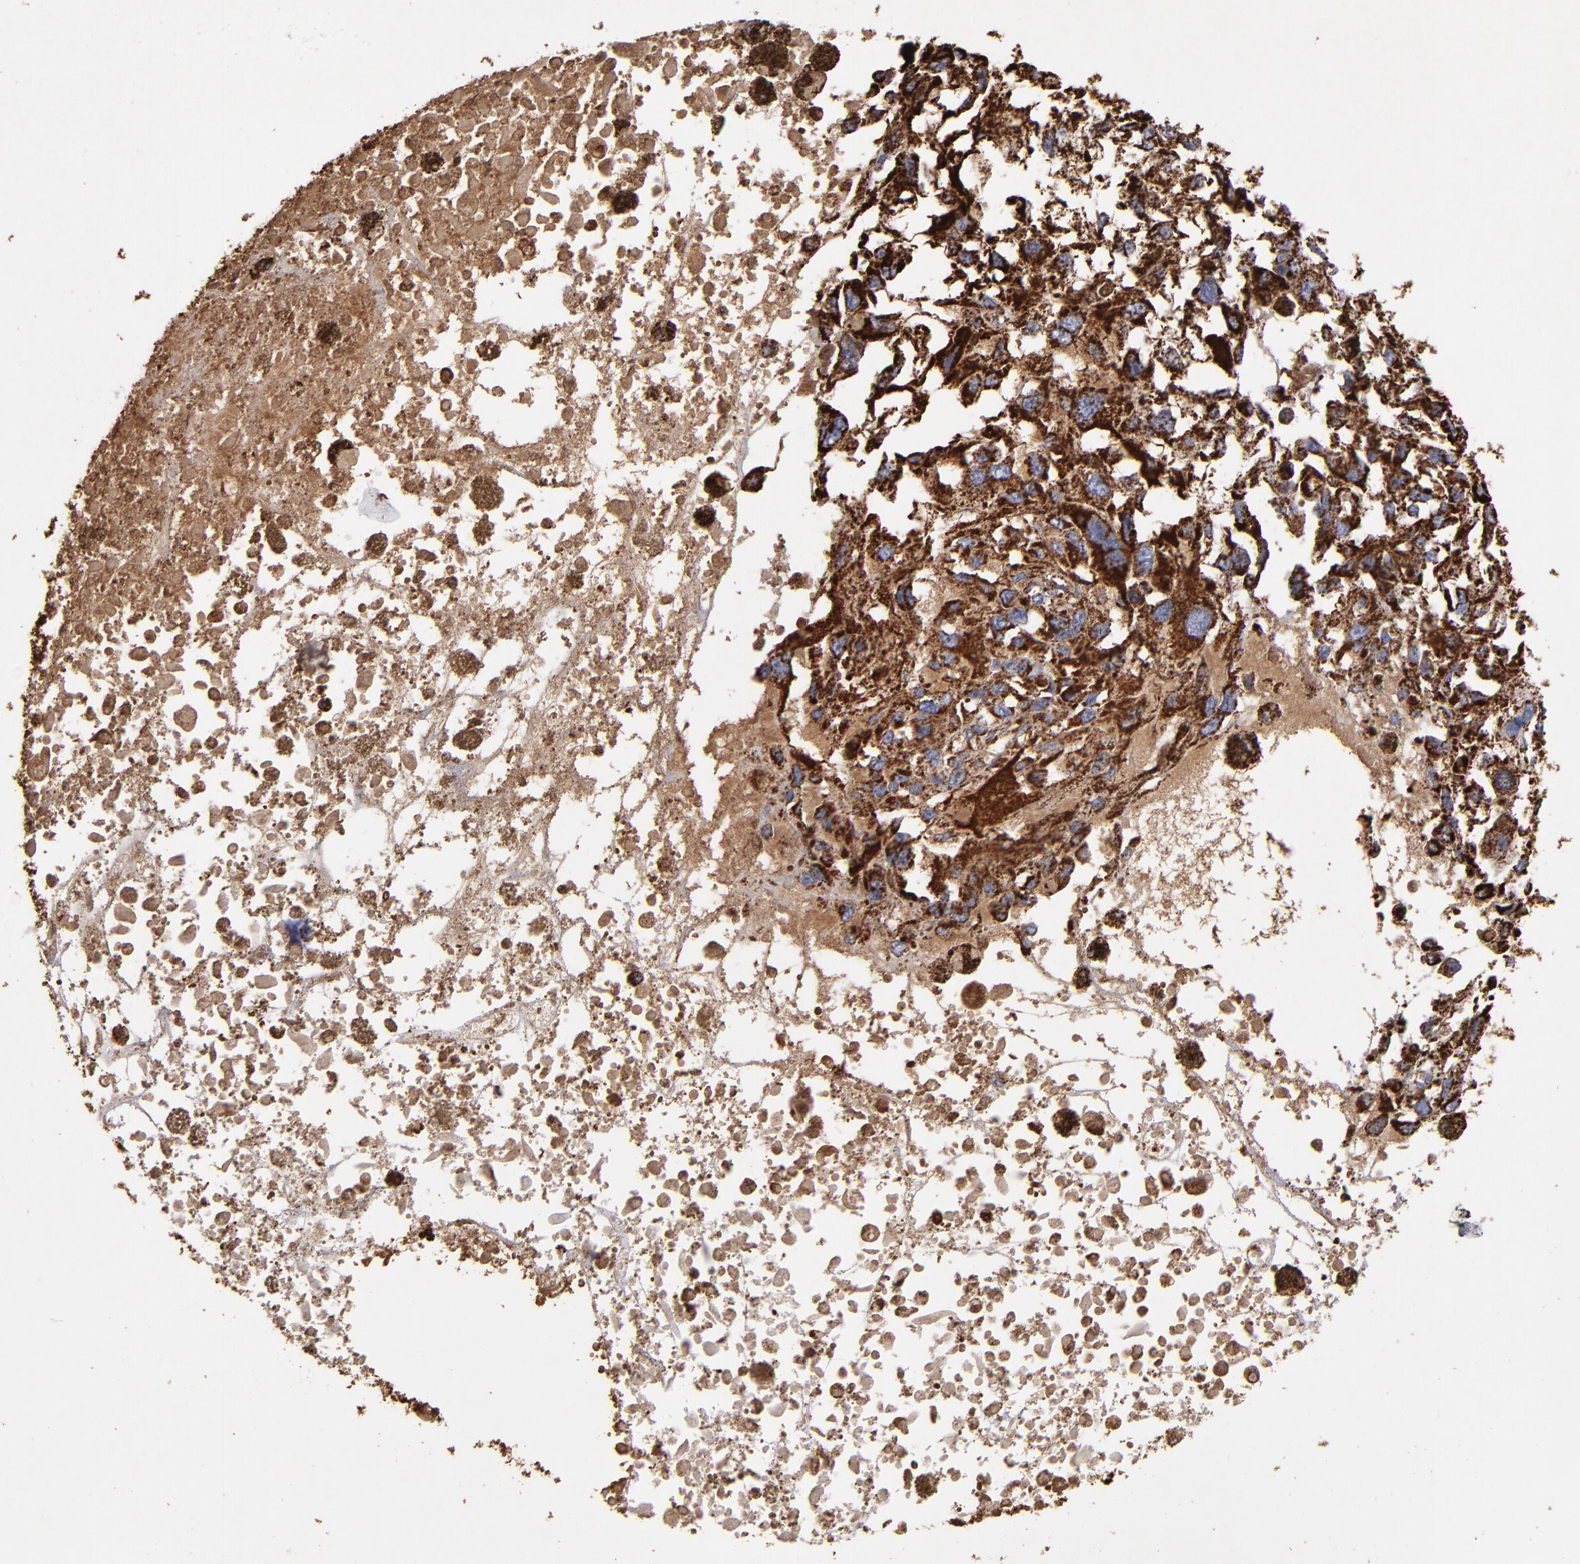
{"staining": {"intensity": "strong", "quantity": ">75%", "location": "cytoplasmic/membranous"}, "tissue": "melanoma", "cell_type": "Tumor cells", "image_type": "cancer", "snomed": [{"axis": "morphology", "description": "Malignant melanoma, Metastatic site"}, {"axis": "topography", "description": "Lymph node"}], "caption": "Strong cytoplasmic/membranous protein positivity is seen in approximately >75% of tumor cells in malignant melanoma (metastatic site).", "gene": "SOD2", "patient": {"sex": "male", "age": 59}}